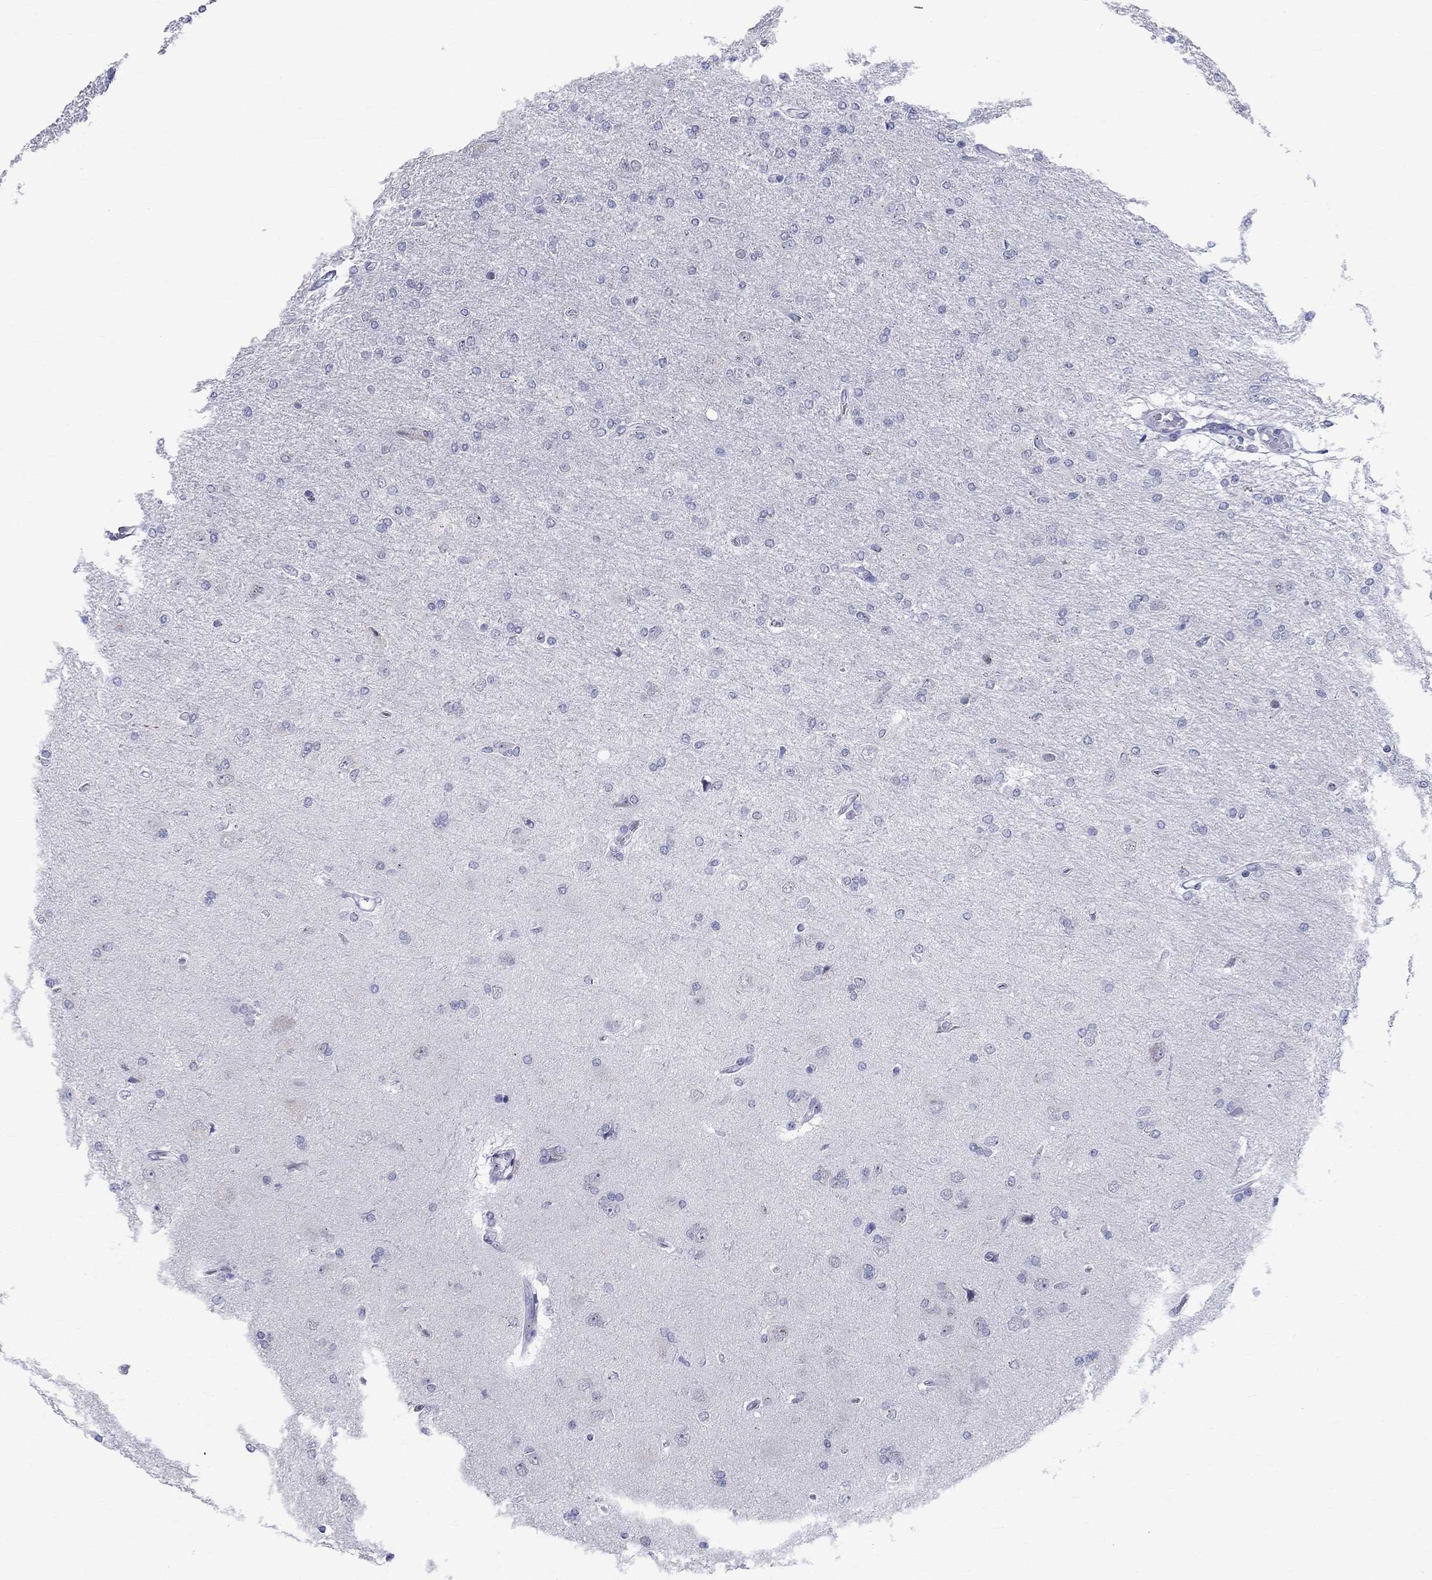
{"staining": {"intensity": "negative", "quantity": "none", "location": "none"}, "tissue": "glioma", "cell_type": "Tumor cells", "image_type": "cancer", "snomed": [{"axis": "morphology", "description": "Glioma, malignant, High grade"}, {"axis": "topography", "description": "Cerebral cortex"}], "caption": "This photomicrograph is of glioma stained with immunohistochemistry (IHC) to label a protein in brown with the nuclei are counter-stained blue. There is no positivity in tumor cells.", "gene": "CEP43", "patient": {"sex": "male", "age": 70}}